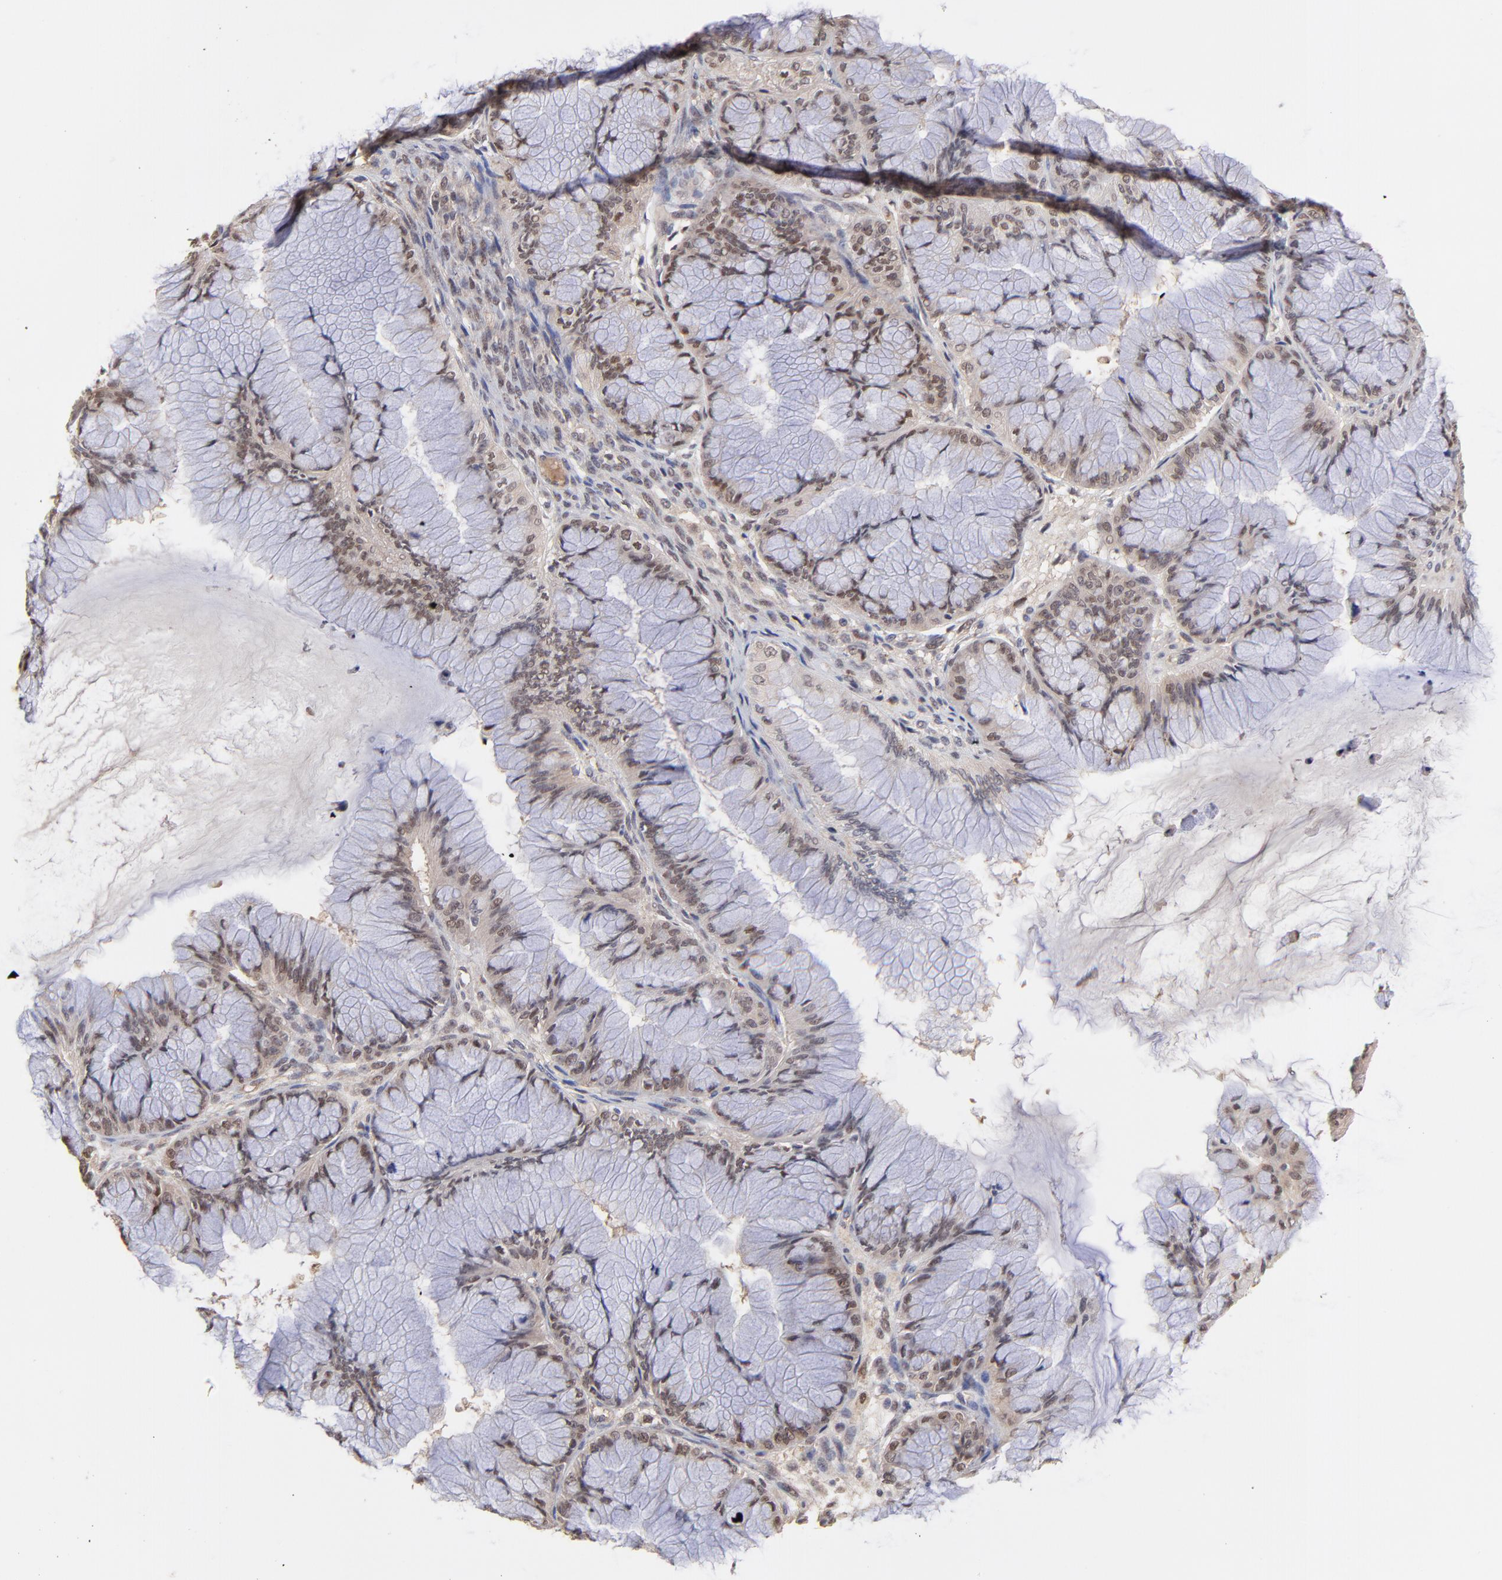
{"staining": {"intensity": "weak", "quantity": ">75%", "location": "nuclear"}, "tissue": "ovarian cancer", "cell_type": "Tumor cells", "image_type": "cancer", "snomed": [{"axis": "morphology", "description": "Cystadenocarcinoma, mucinous, NOS"}, {"axis": "topography", "description": "Ovary"}], "caption": "This photomicrograph displays IHC staining of human ovarian cancer (mucinous cystadenocarcinoma), with low weak nuclear staining in approximately >75% of tumor cells.", "gene": "PSMD14", "patient": {"sex": "female", "age": 63}}